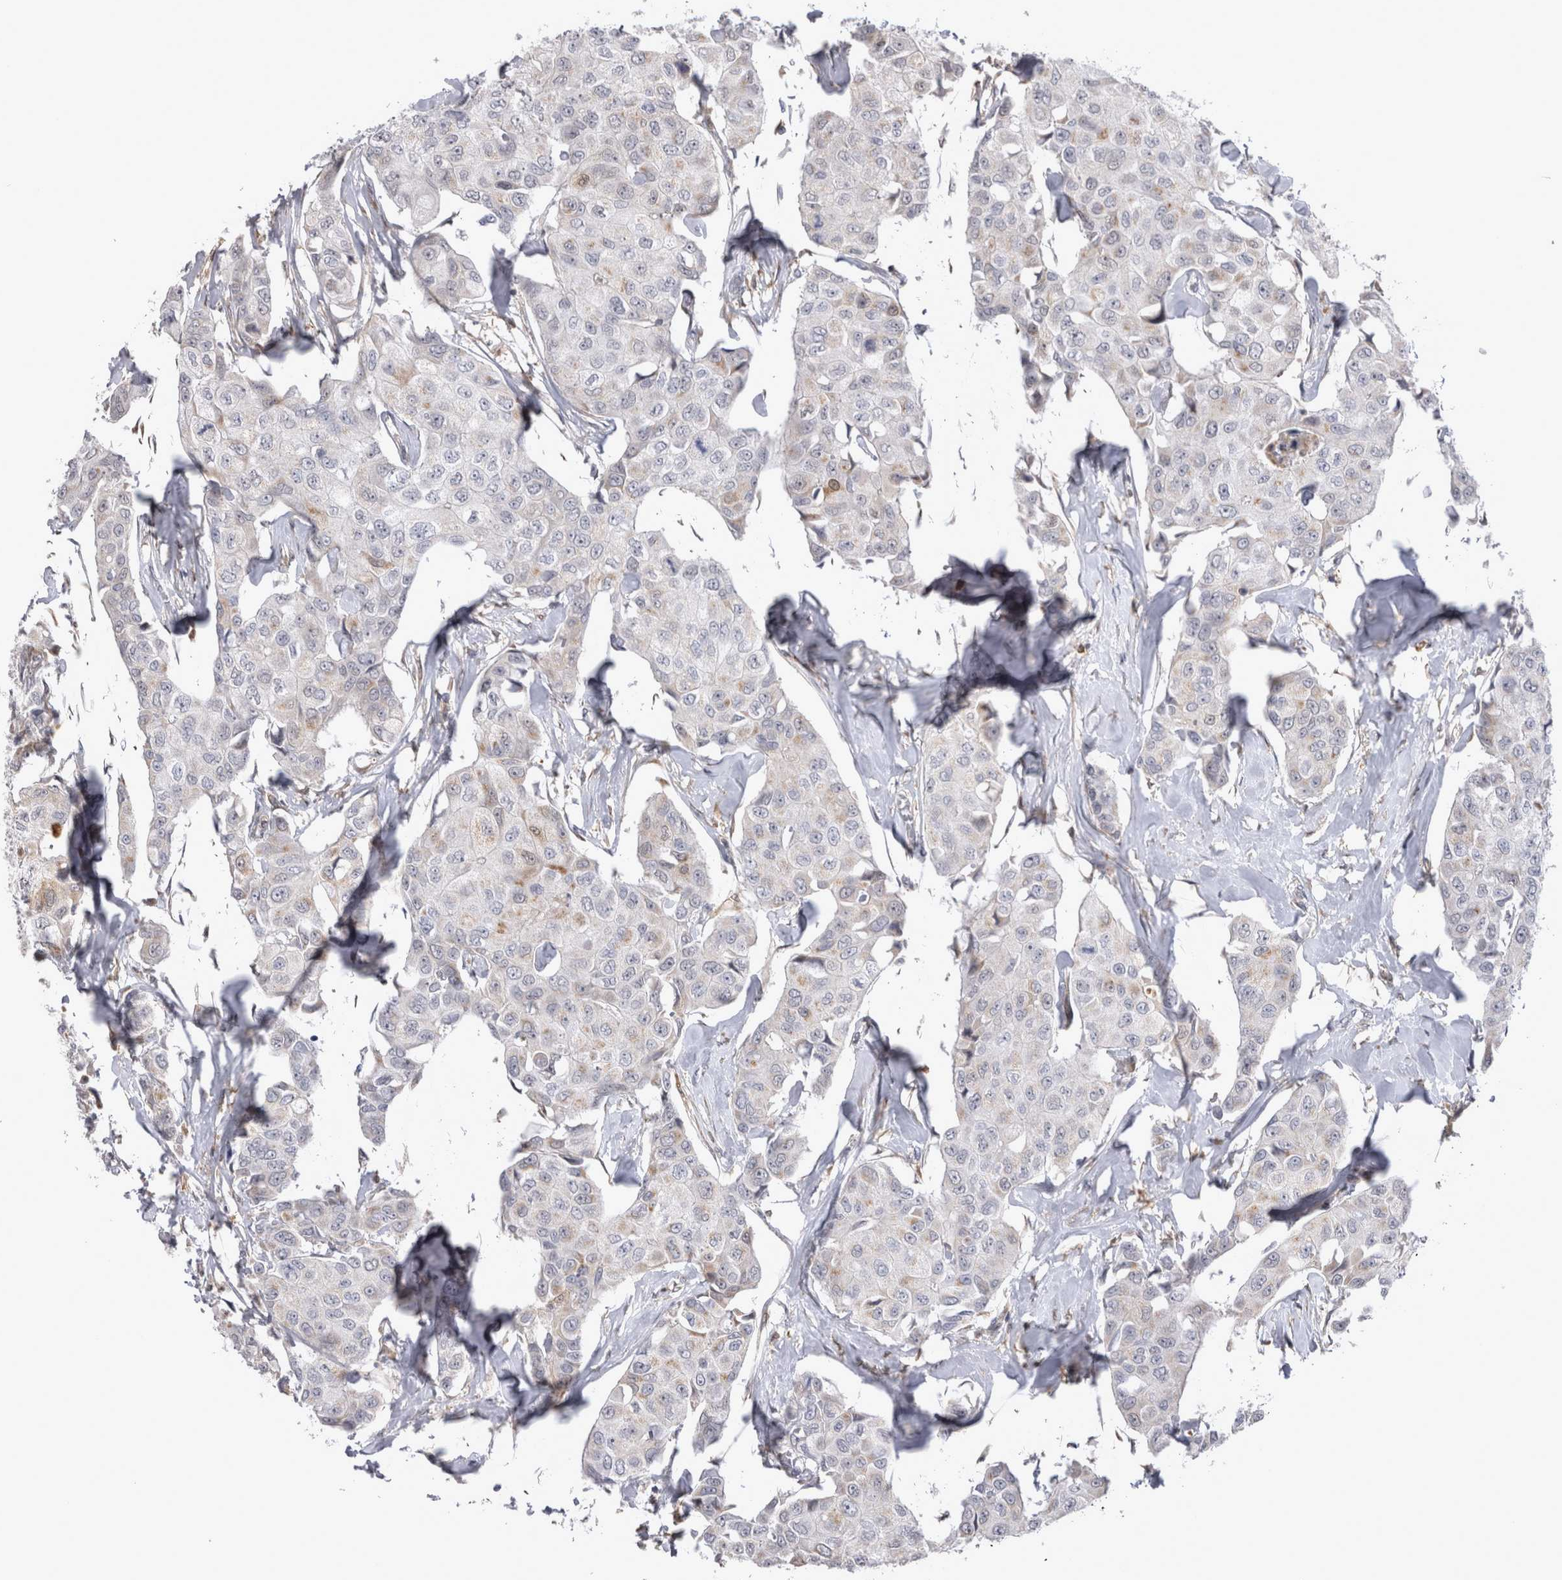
{"staining": {"intensity": "weak", "quantity": "25%-75%", "location": "cytoplasmic/membranous"}, "tissue": "breast cancer", "cell_type": "Tumor cells", "image_type": "cancer", "snomed": [{"axis": "morphology", "description": "Duct carcinoma"}, {"axis": "topography", "description": "Breast"}], "caption": "Weak cytoplasmic/membranous protein expression is present in about 25%-75% of tumor cells in breast infiltrating ductal carcinoma. The staining was performed using DAB (3,3'-diaminobenzidine) to visualize the protein expression in brown, while the nuclei were stained in blue with hematoxylin (Magnification: 20x).", "gene": "CHIC2", "patient": {"sex": "female", "age": 80}}